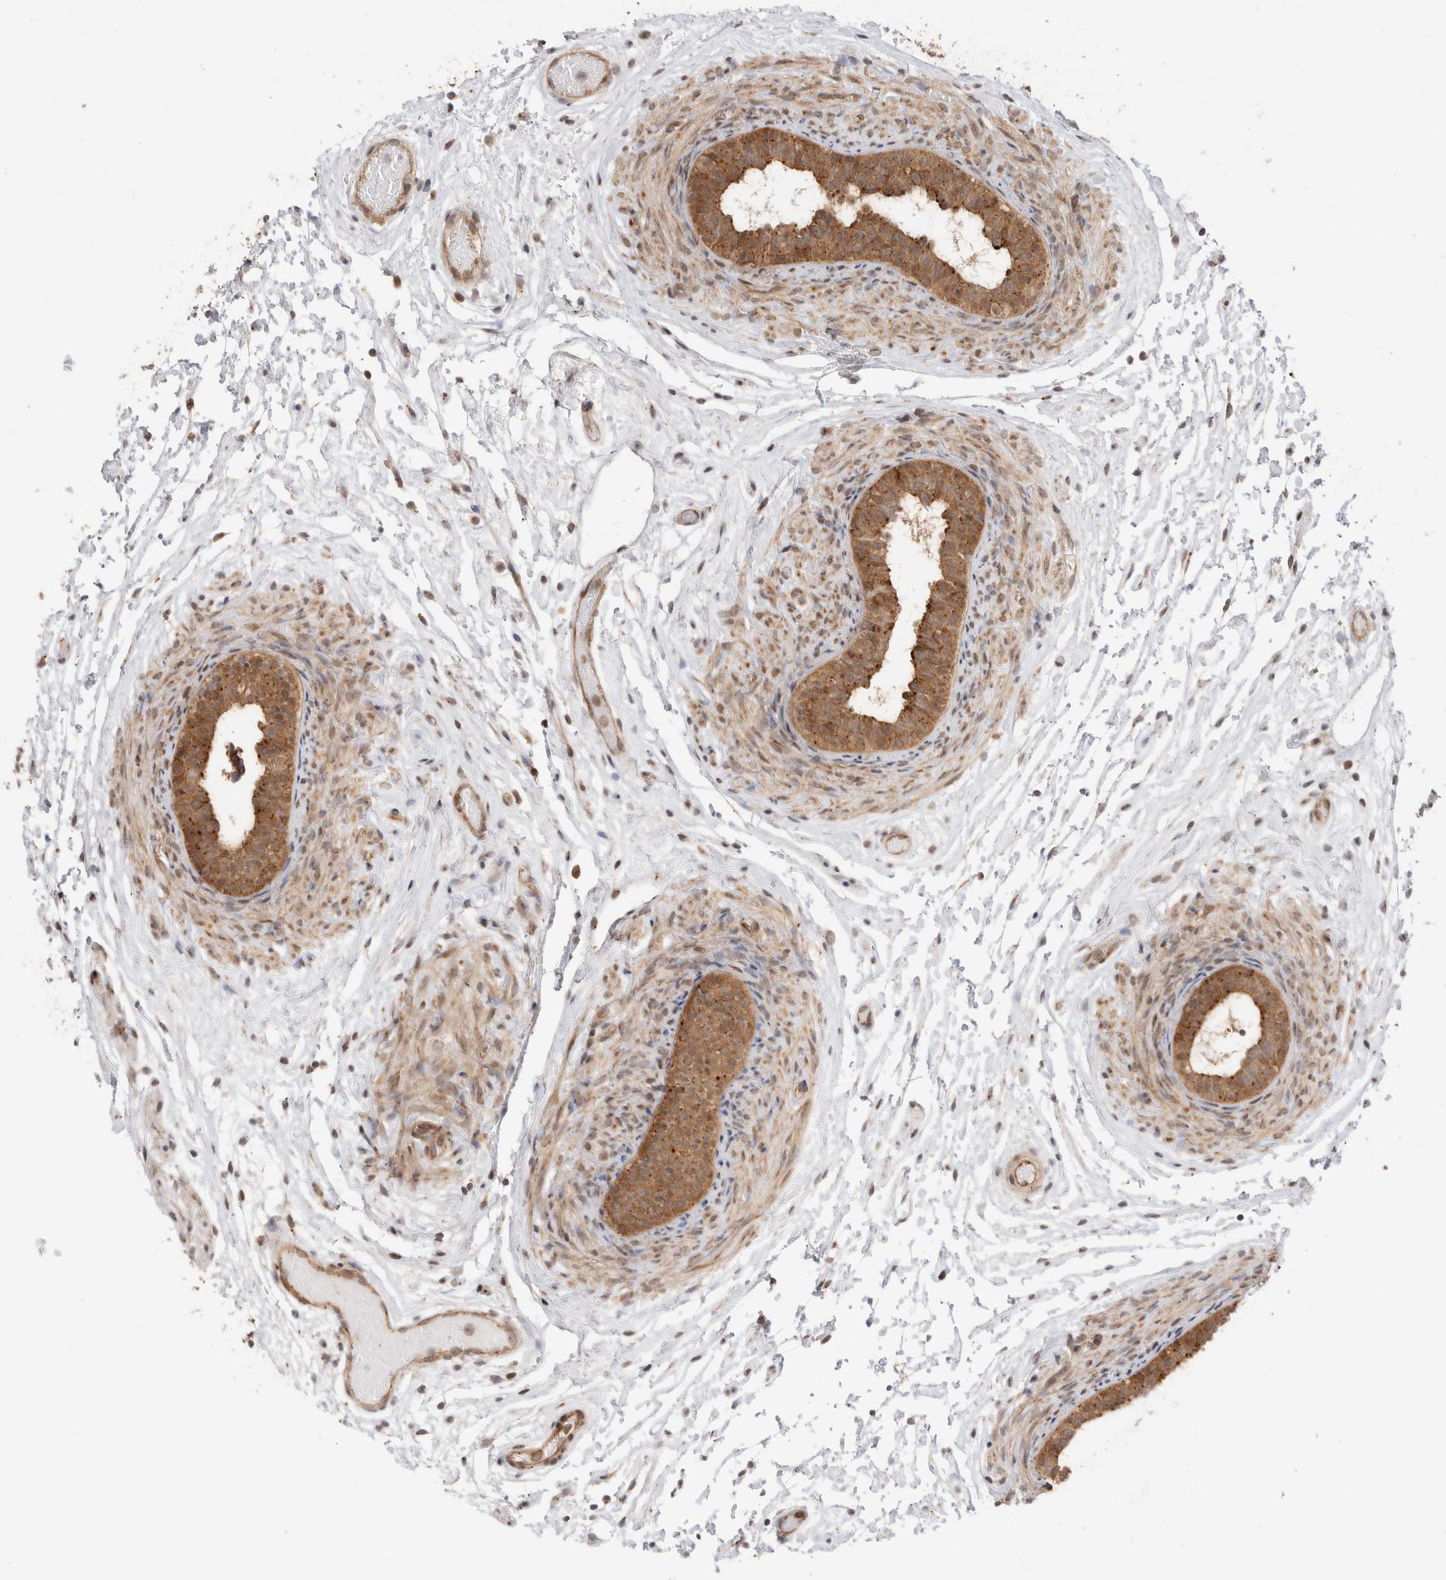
{"staining": {"intensity": "strong", "quantity": ">75%", "location": "cytoplasmic/membranous"}, "tissue": "epididymis", "cell_type": "Glandular cells", "image_type": "normal", "snomed": [{"axis": "morphology", "description": "Normal tissue, NOS"}, {"axis": "topography", "description": "Epididymis"}], "caption": "Human epididymis stained with a brown dye displays strong cytoplasmic/membranous positive expression in about >75% of glandular cells.", "gene": "ACTL9", "patient": {"sex": "male", "age": 5}}